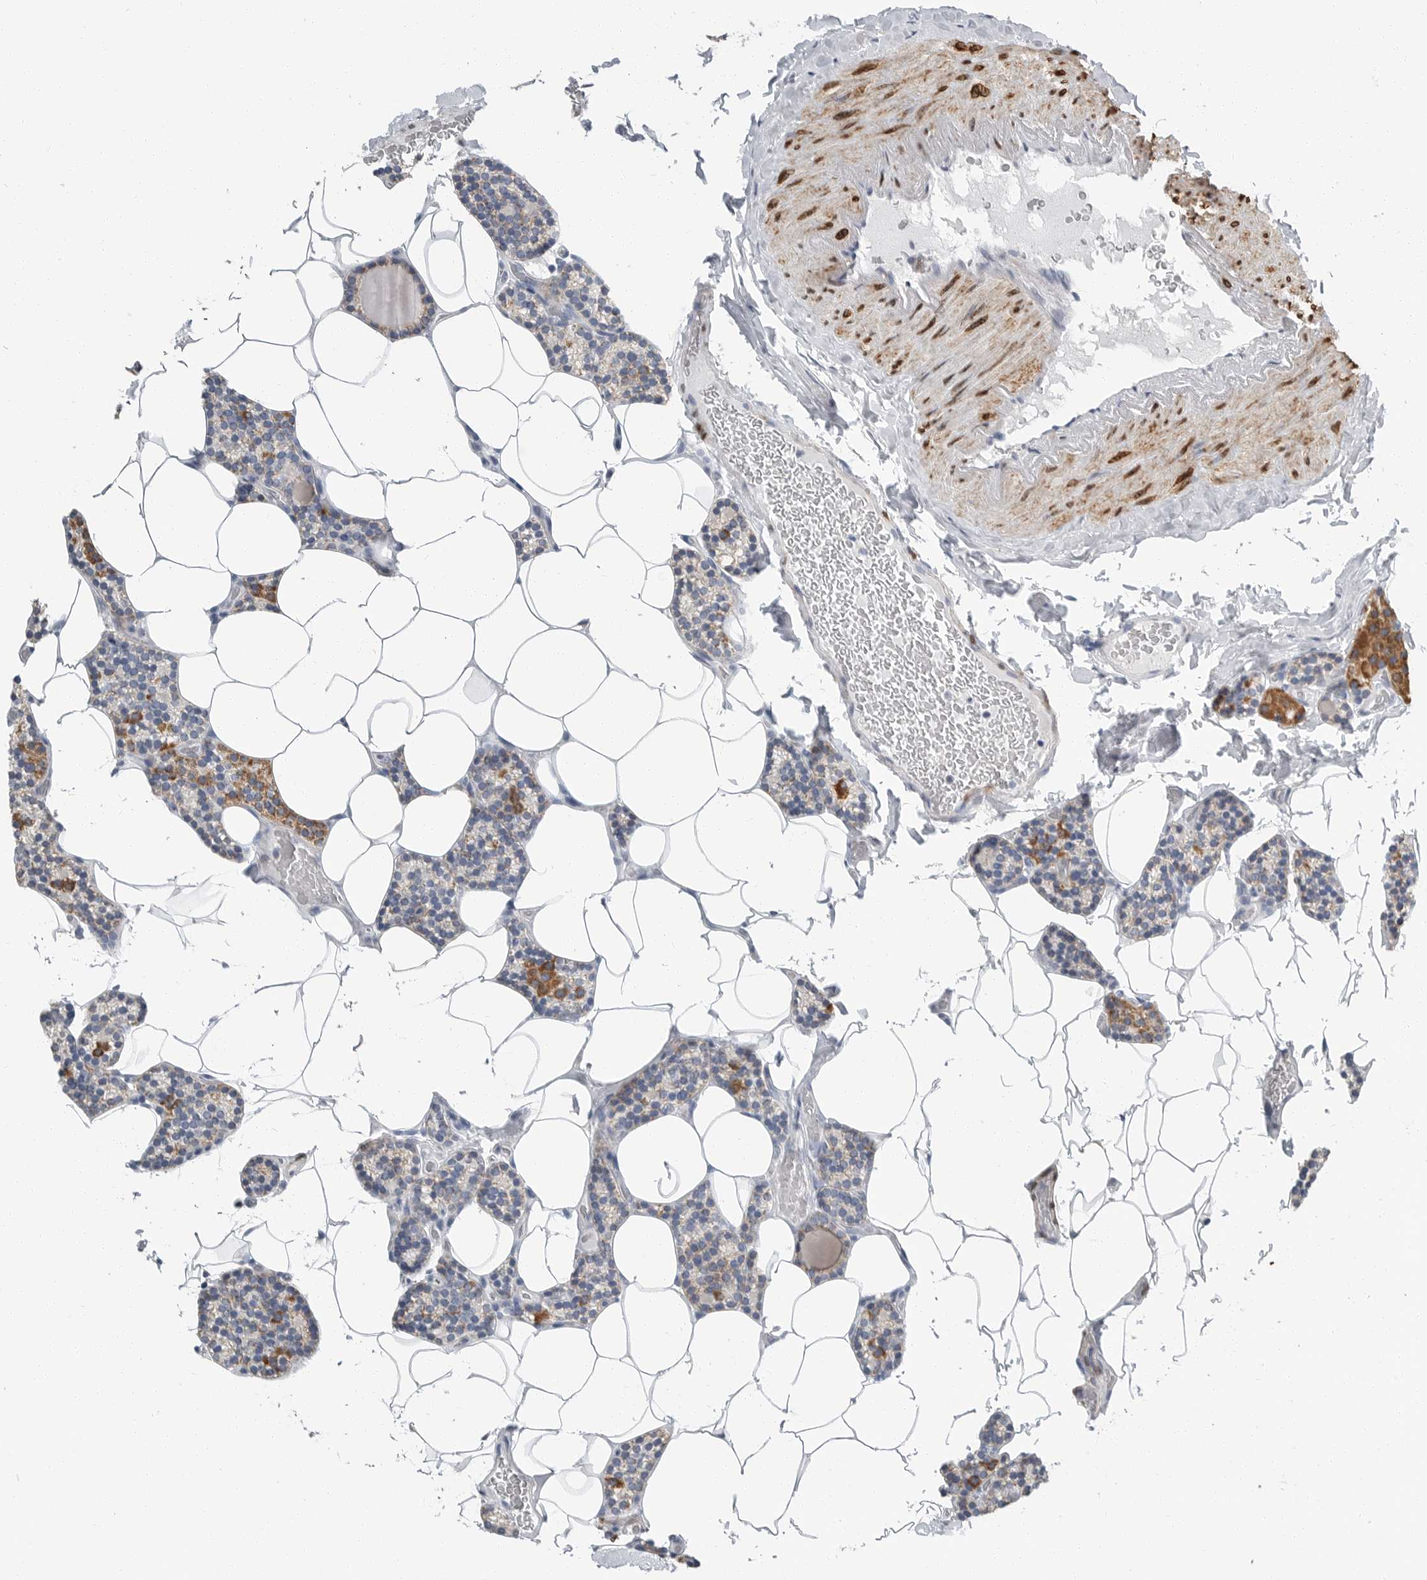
{"staining": {"intensity": "moderate", "quantity": "25%-75%", "location": "cytoplasmic/membranous"}, "tissue": "parathyroid gland", "cell_type": "Glandular cells", "image_type": "normal", "snomed": [{"axis": "morphology", "description": "Normal tissue, NOS"}, {"axis": "topography", "description": "Parathyroid gland"}], "caption": "Protein staining displays moderate cytoplasmic/membranous positivity in about 25%-75% of glandular cells in normal parathyroid gland.", "gene": "PLN", "patient": {"sex": "male", "age": 52}}